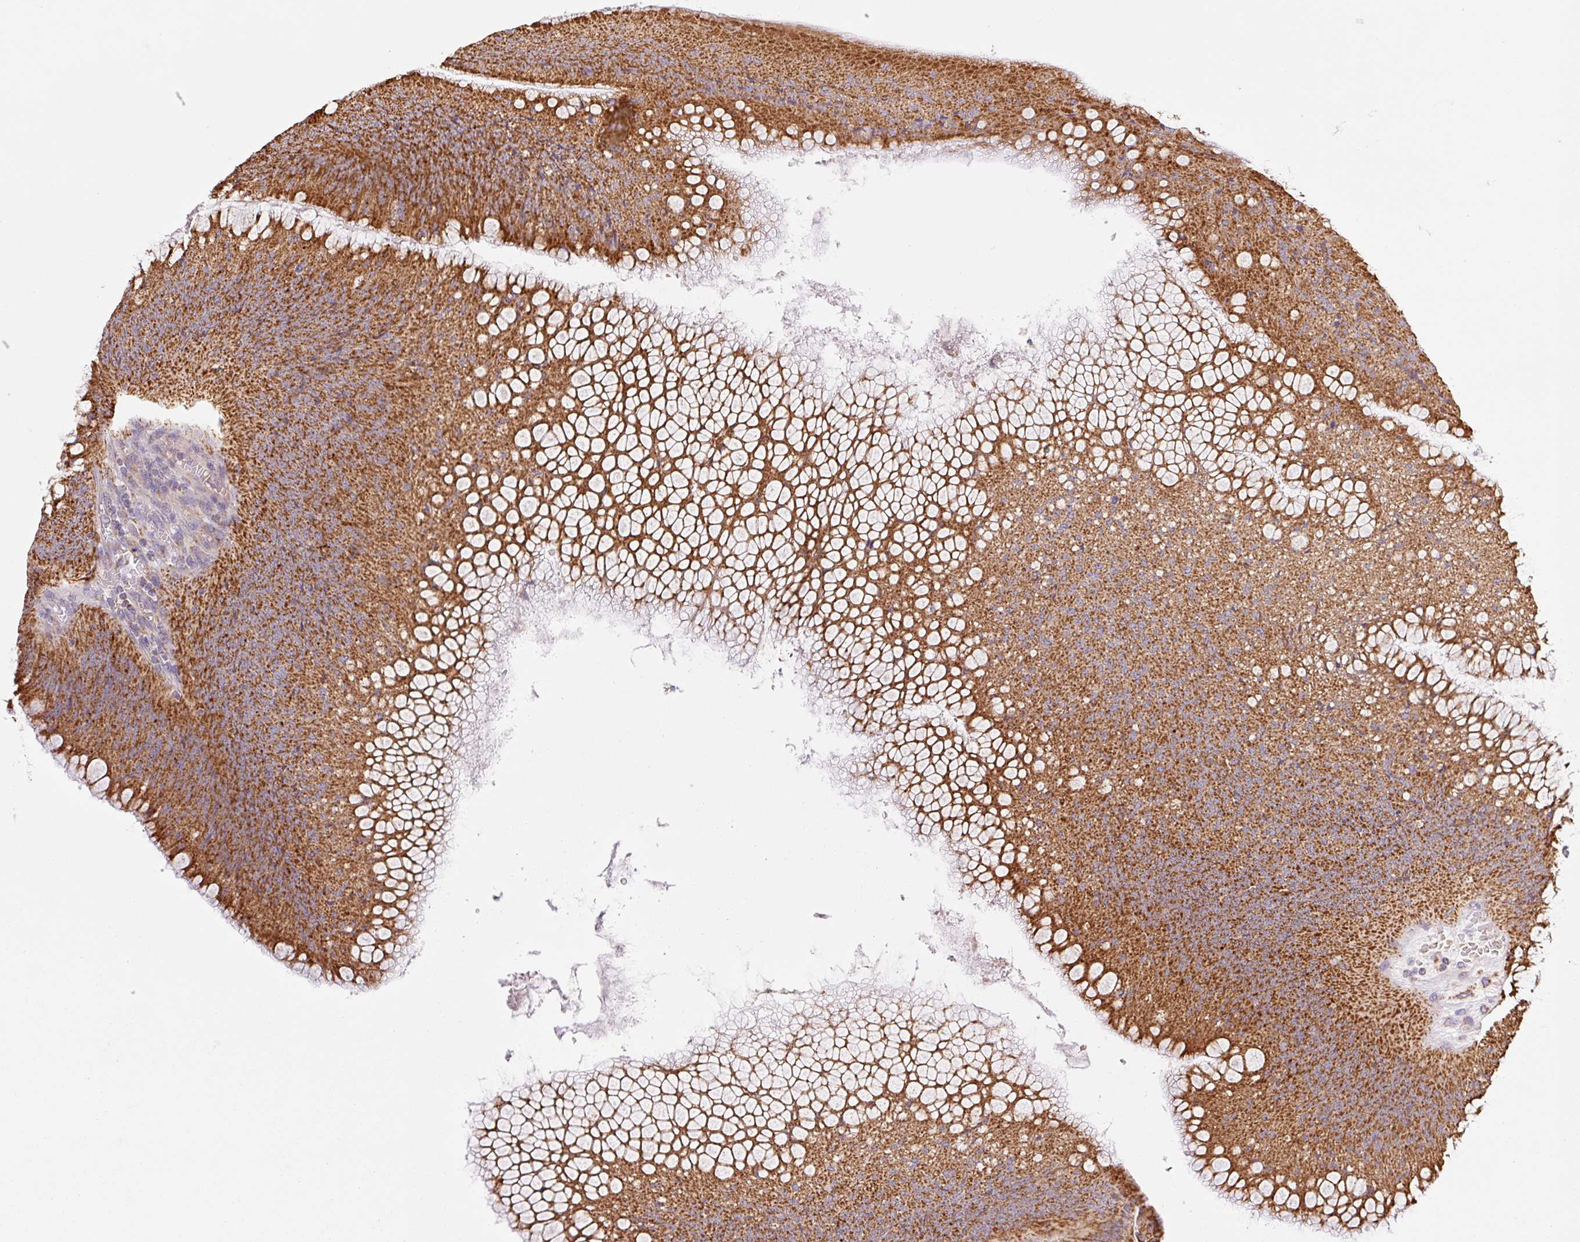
{"staining": {"intensity": "strong", "quantity": ">75%", "location": "cytoplasmic/membranous"}, "tissue": "colorectal cancer", "cell_type": "Tumor cells", "image_type": "cancer", "snomed": [{"axis": "morphology", "description": "Adenocarcinoma, NOS"}, {"axis": "topography", "description": "Rectum"}], "caption": "Human colorectal cancer (adenocarcinoma) stained with a protein marker shows strong staining in tumor cells.", "gene": "GOSR2", "patient": {"sex": "female", "age": 72}}